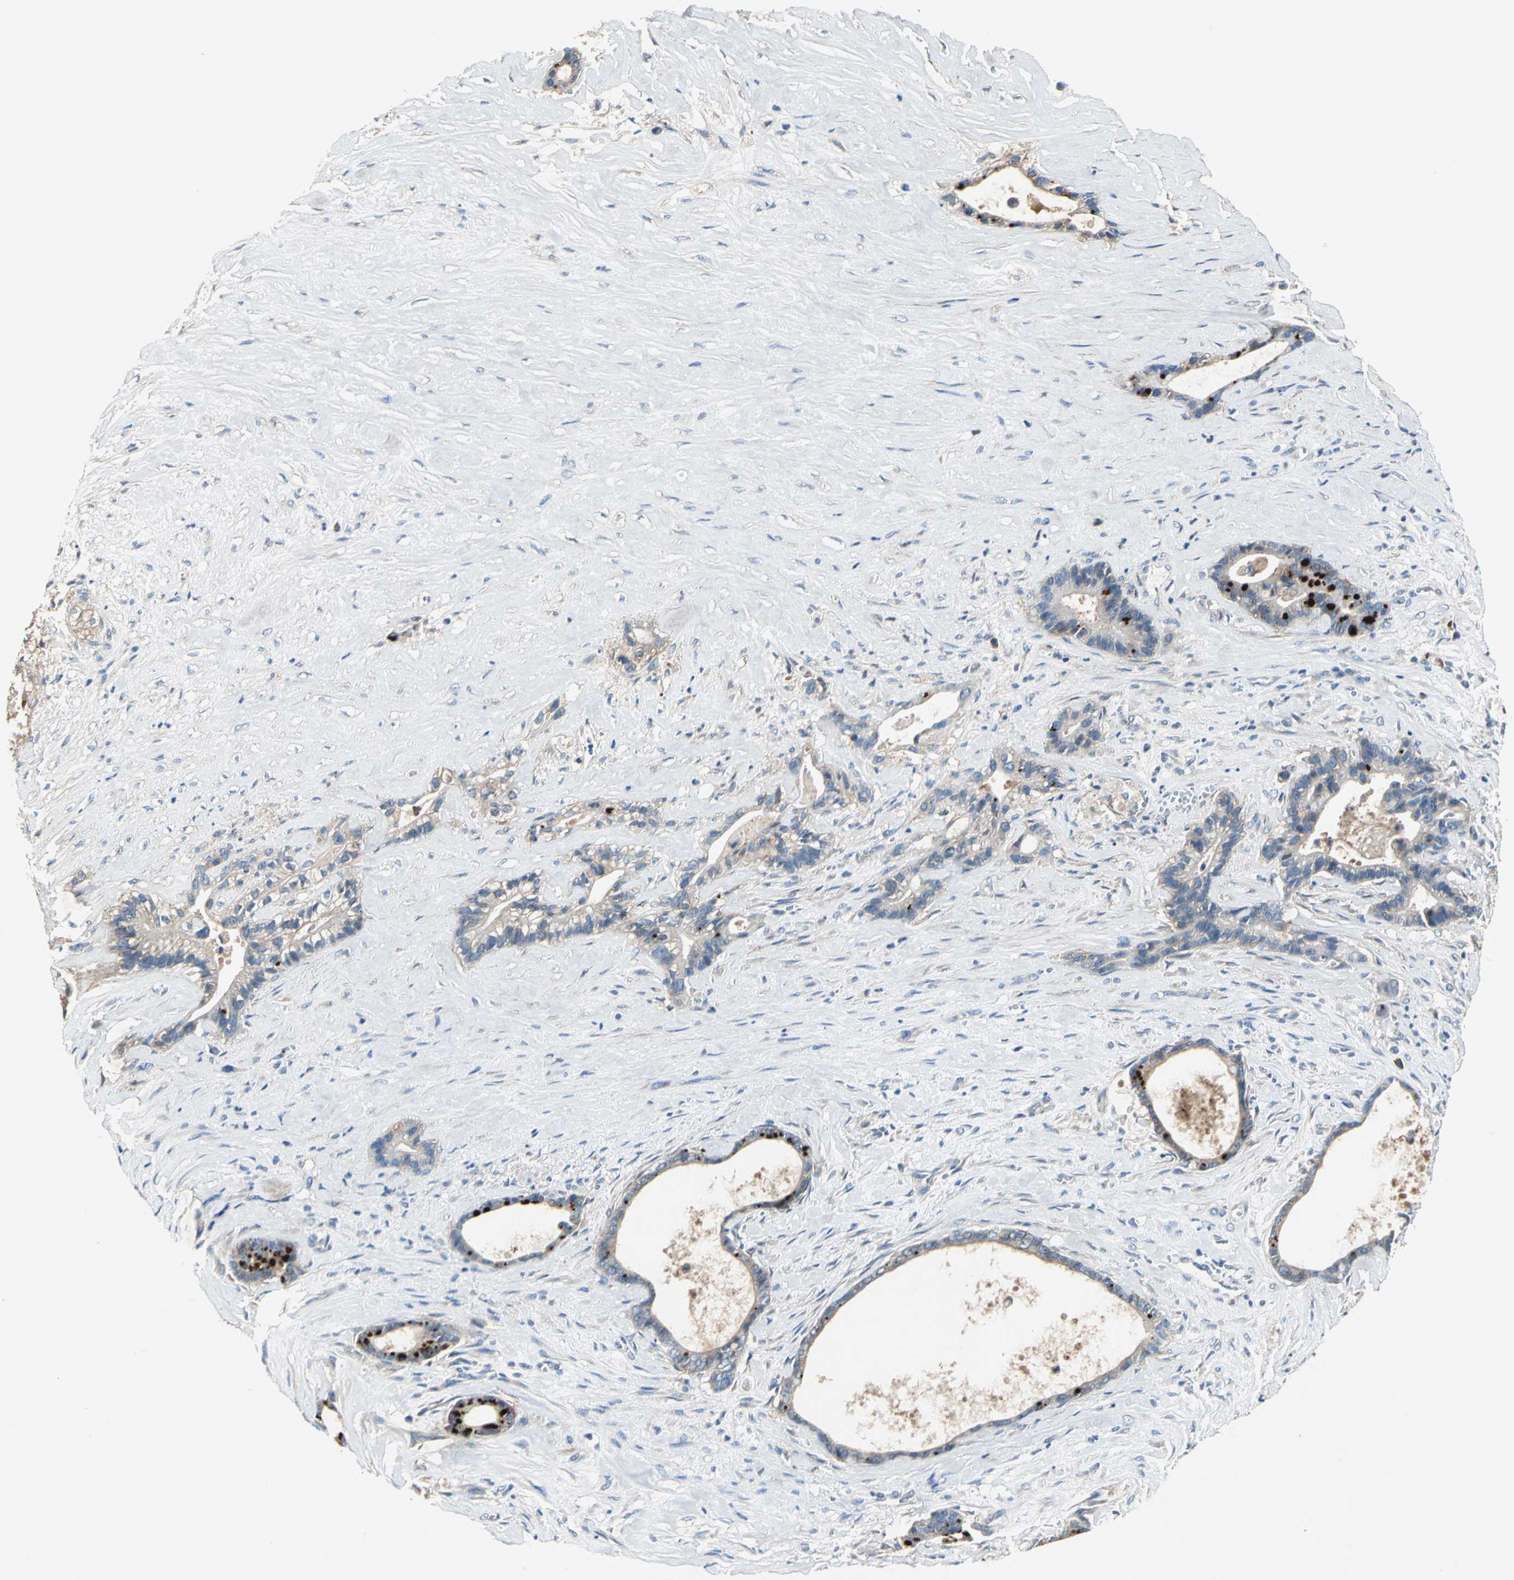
{"staining": {"intensity": "strong", "quantity": ">75%", "location": "cytoplasmic/membranous,nuclear"}, "tissue": "liver cancer", "cell_type": "Tumor cells", "image_type": "cancer", "snomed": [{"axis": "morphology", "description": "Cholangiocarcinoma"}, {"axis": "topography", "description": "Liver"}], "caption": "High-power microscopy captured an immunohistochemistry (IHC) histopathology image of liver cholangiocarcinoma, revealing strong cytoplasmic/membranous and nuclear staining in about >75% of tumor cells.", "gene": "HEPH", "patient": {"sex": "female", "age": 55}}